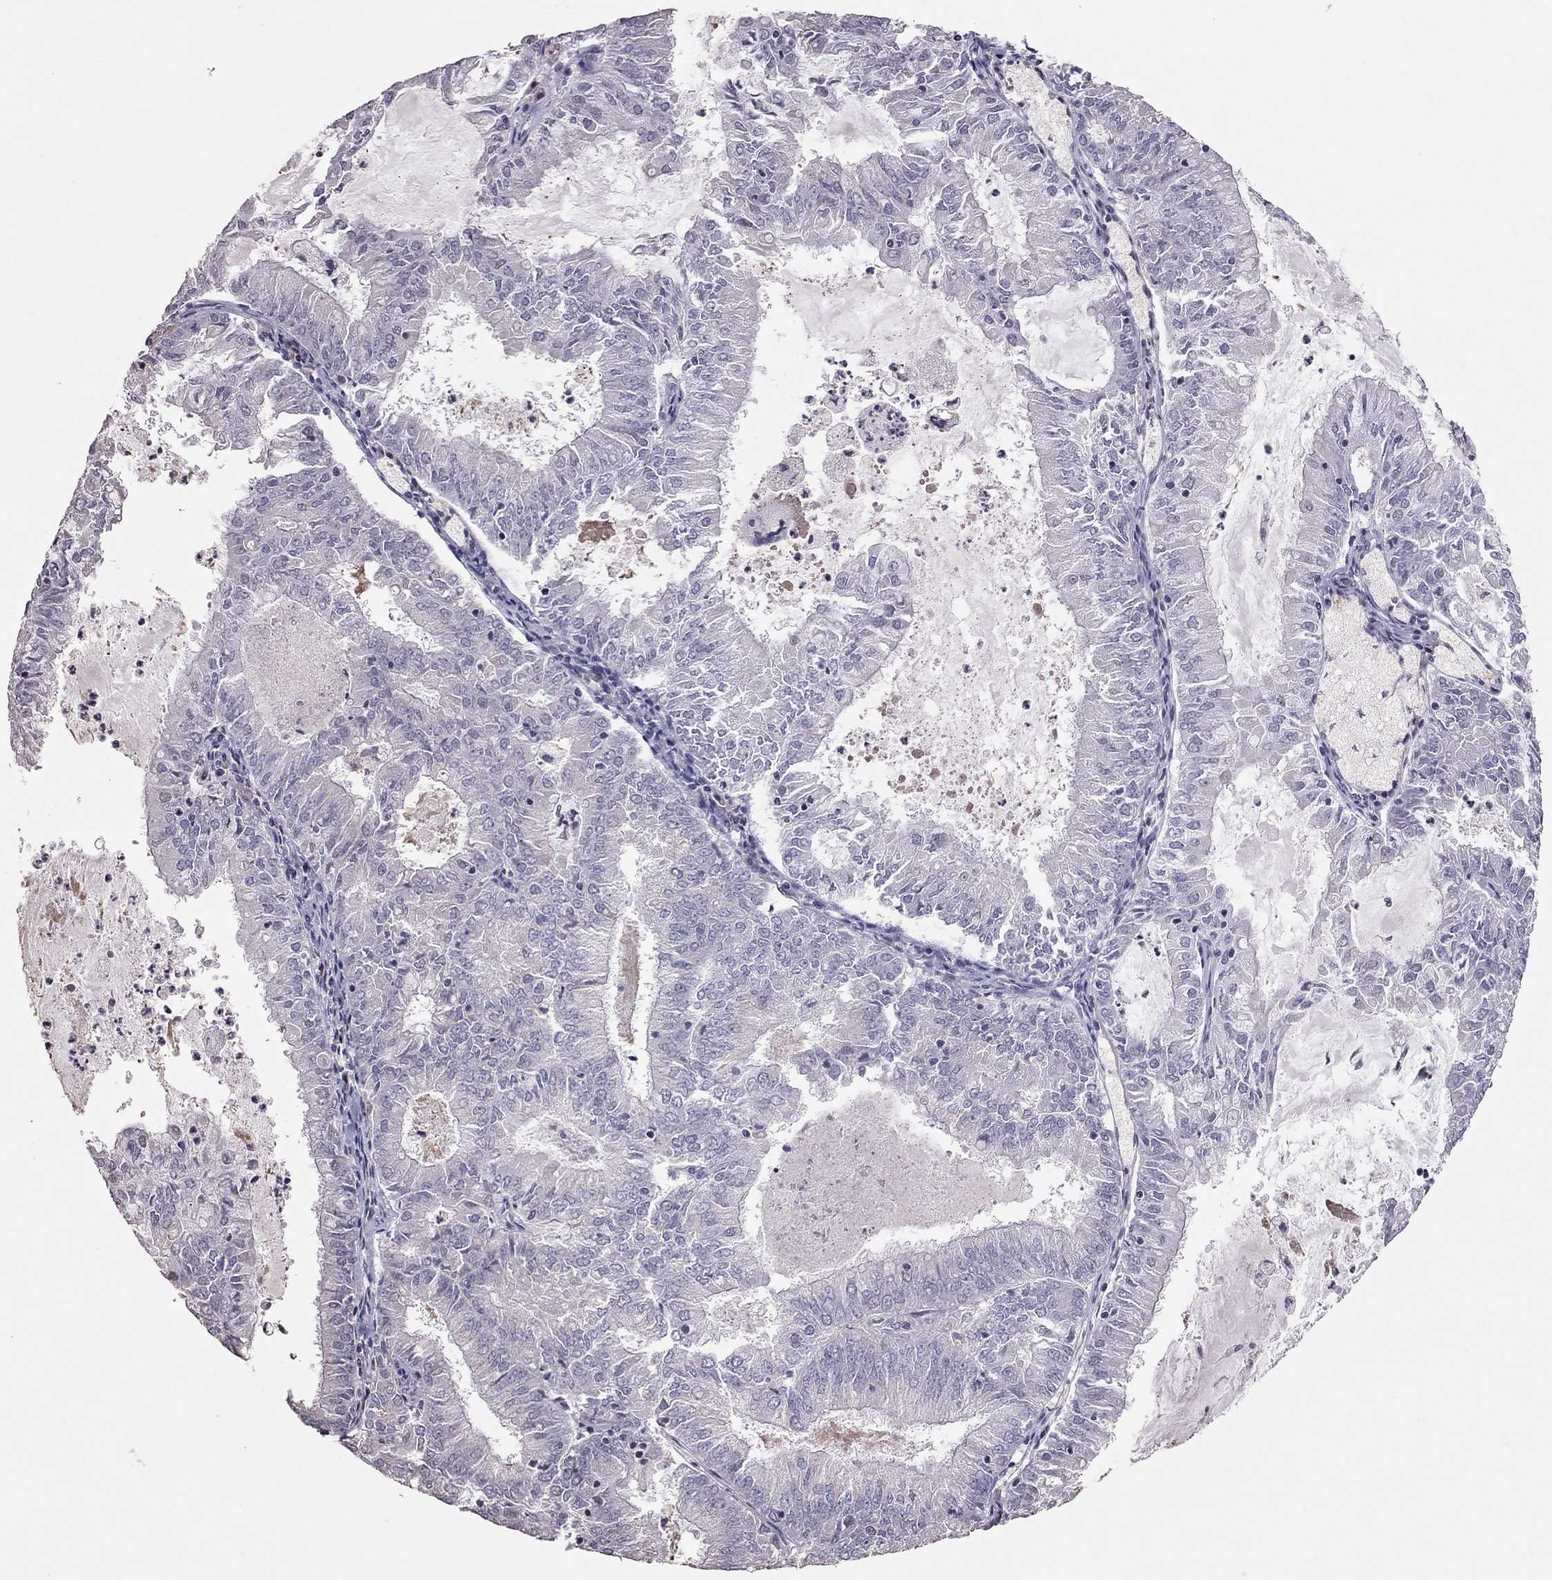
{"staining": {"intensity": "negative", "quantity": "none", "location": "none"}, "tissue": "endometrial cancer", "cell_type": "Tumor cells", "image_type": "cancer", "snomed": [{"axis": "morphology", "description": "Adenocarcinoma, NOS"}, {"axis": "topography", "description": "Endometrium"}], "caption": "High power microscopy histopathology image of an immunohistochemistry (IHC) photomicrograph of endometrial adenocarcinoma, revealing no significant expression in tumor cells.", "gene": "TSHB", "patient": {"sex": "female", "age": 57}}